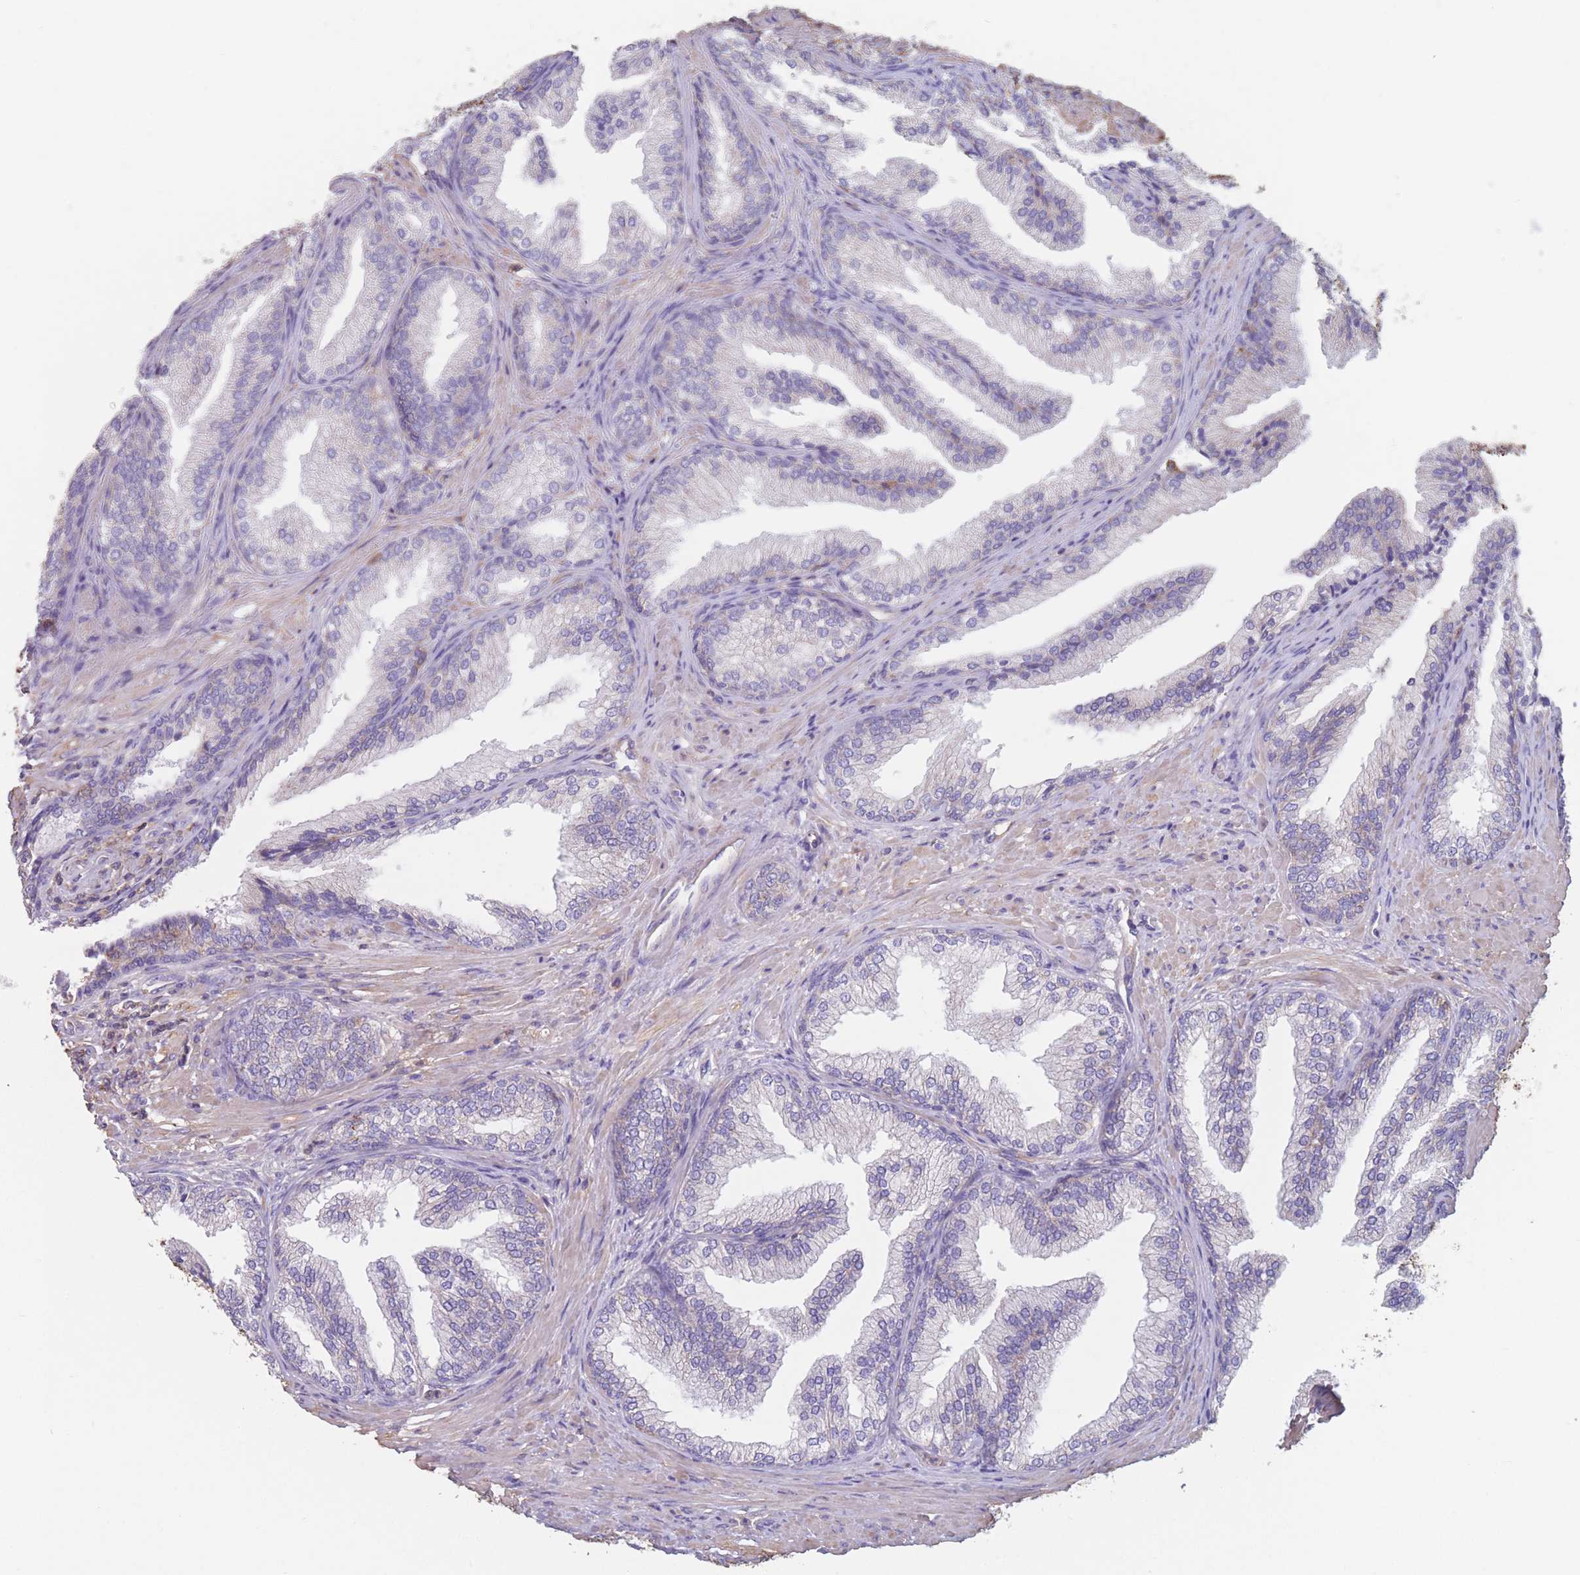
{"staining": {"intensity": "negative", "quantity": "none", "location": "none"}, "tissue": "prostate", "cell_type": "Glandular cells", "image_type": "normal", "snomed": [{"axis": "morphology", "description": "Normal tissue, NOS"}, {"axis": "topography", "description": "Prostate"}], "caption": "This is a micrograph of IHC staining of benign prostate, which shows no positivity in glandular cells.", "gene": "ADH1A", "patient": {"sex": "male", "age": 76}}